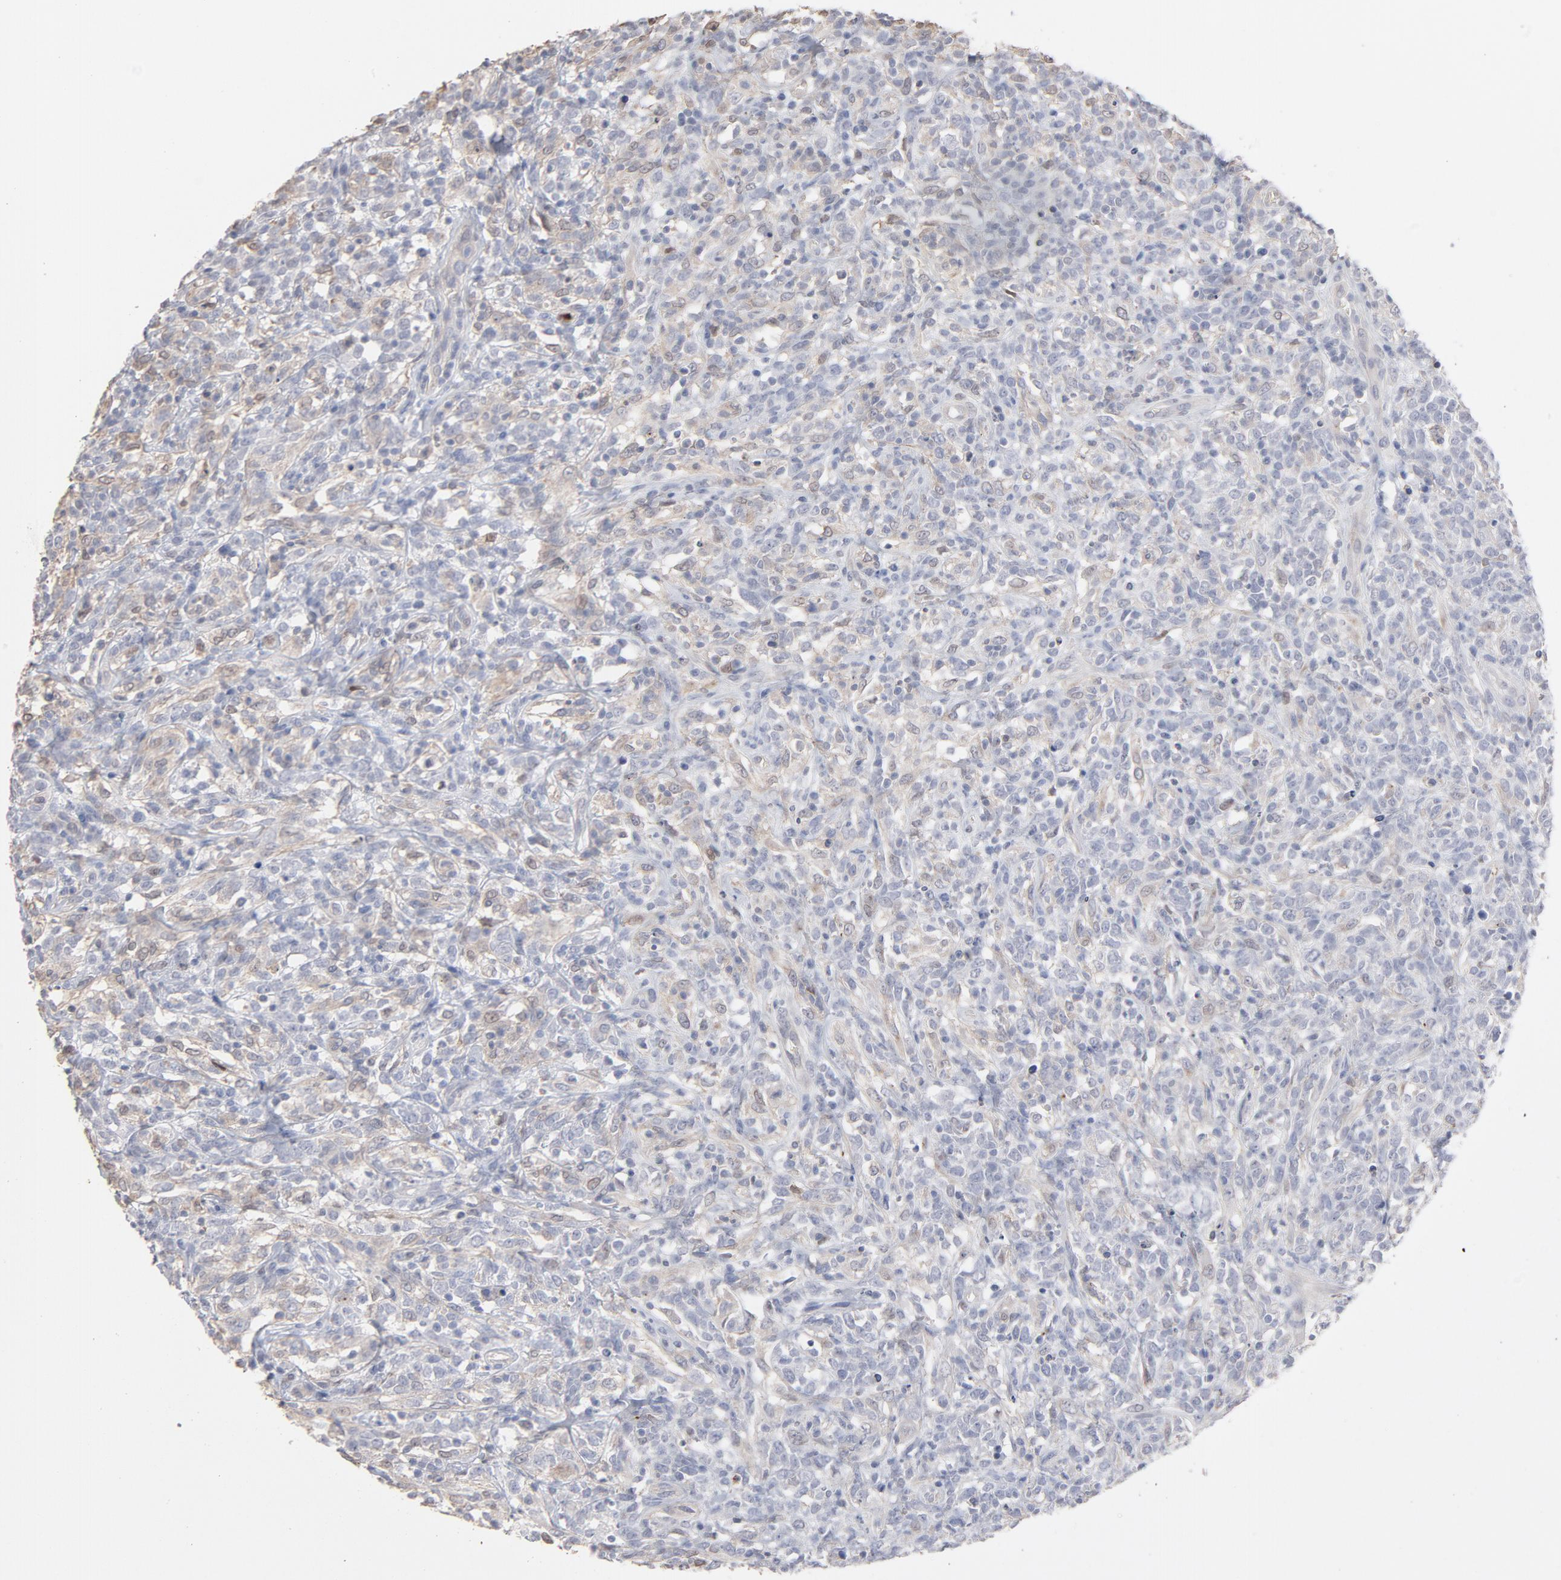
{"staining": {"intensity": "weak", "quantity": "<25%", "location": "cytoplasmic/membranous,nuclear"}, "tissue": "lymphoma", "cell_type": "Tumor cells", "image_type": "cancer", "snomed": [{"axis": "morphology", "description": "Malignant lymphoma, non-Hodgkin's type, High grade"}, {"axis": "topography", "description": "Lymph node"}], "caption": "The immunohistochemistry (IHC) histopathology image has no significant positivity in tumor cells of high-grade malignant lymphoma, non-Hodgkin's type tissue.", "gene": "PNMA1", "patient": {"sex": "female", "age": 73}}